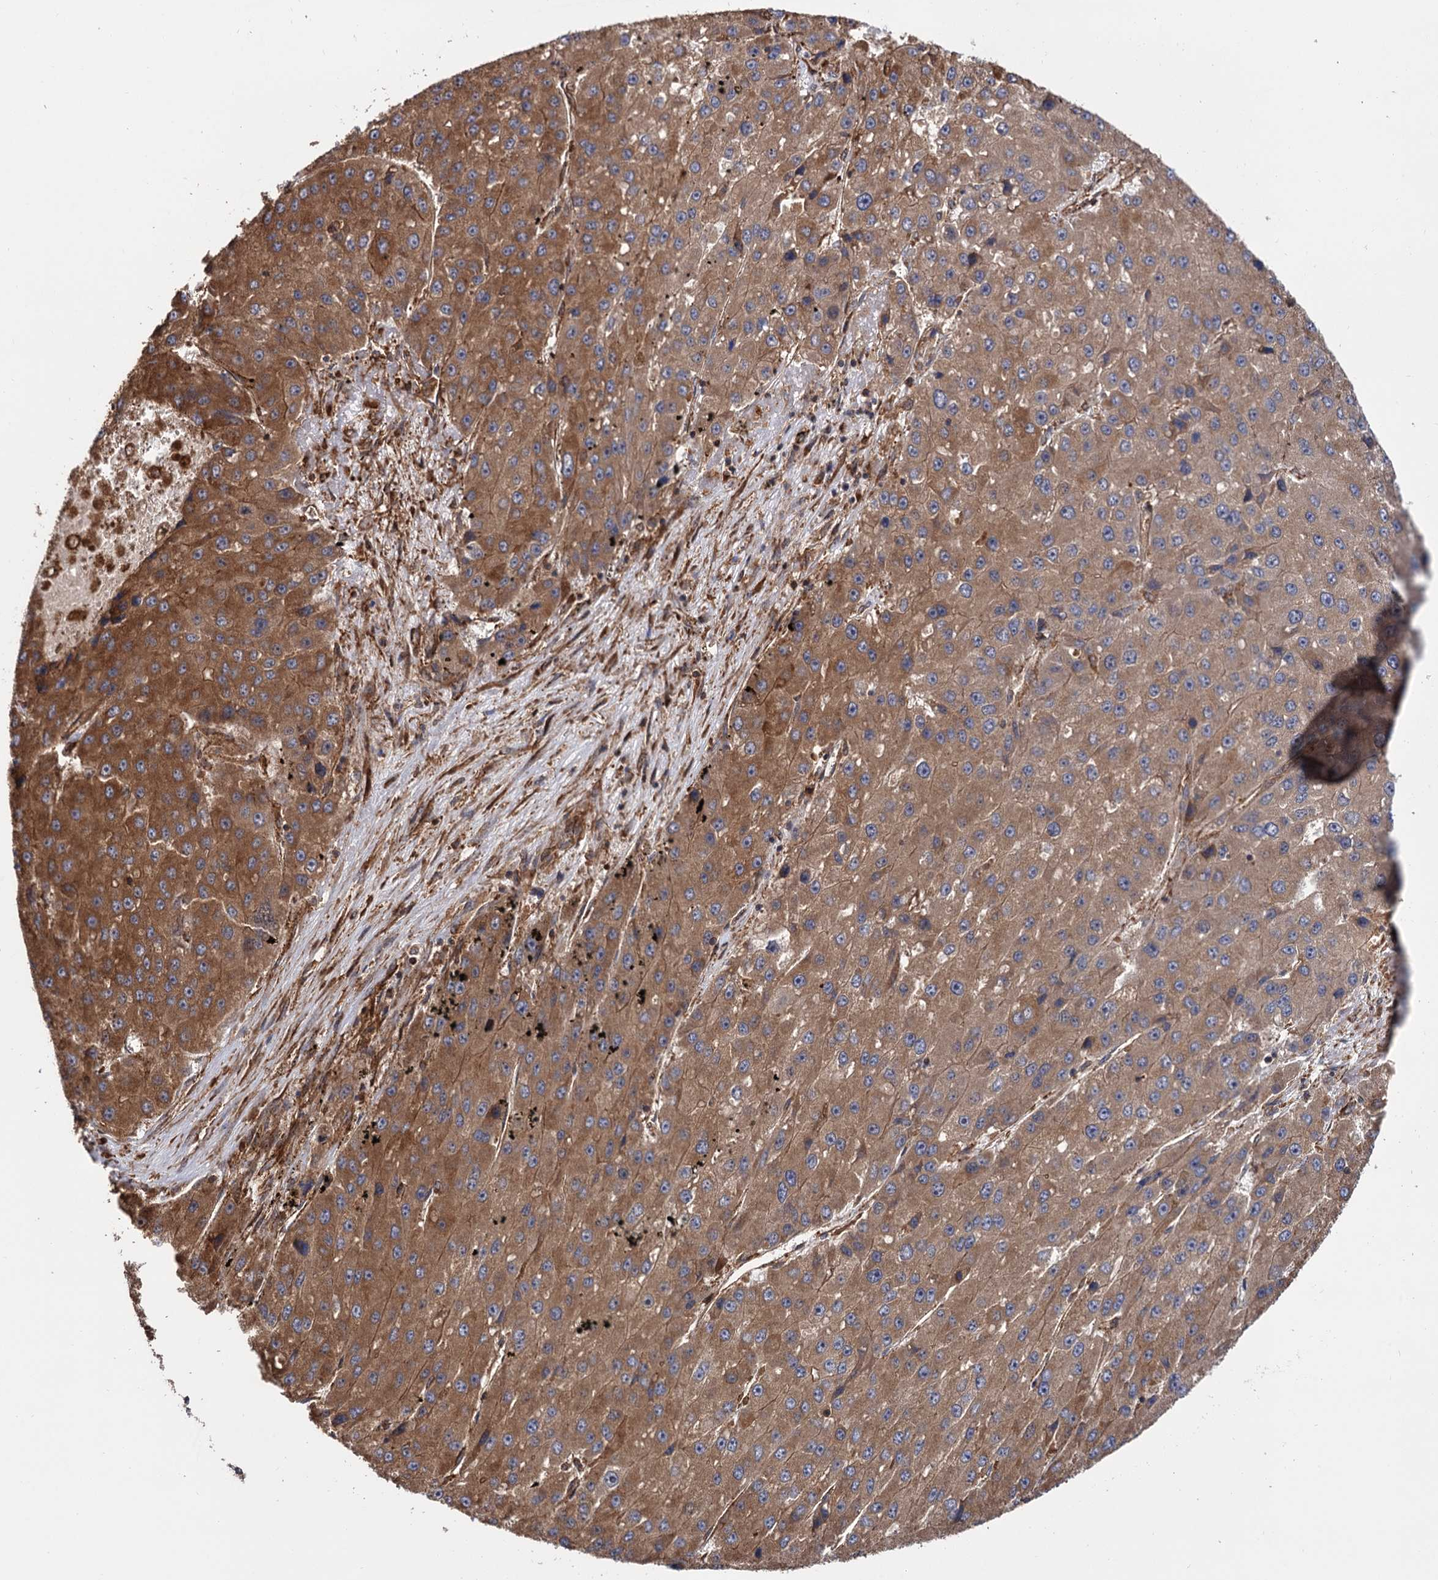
{"staining": {"intensity": "moderate", "quantity": ">75%", "location": "cytoplasmic/membranous"}, "tissue": "liver cancer", "cell_type": "Tumor cells", "image_type": "cancer", "snomed": [{"axis": "morphology", "description": "Carcinoma, Hepatocellular, NOS"}, {"axis": "topography", "description": "Liver"}], "caption": "Brown immunohistochemical staining in hepatocellular carcinoma (liver) reveals moderate cytoplasmic/membranous positivity in about >75% of tumor cells.", "gene": "ATP8B4", "patient": {"sex": "female", "age": 73}}